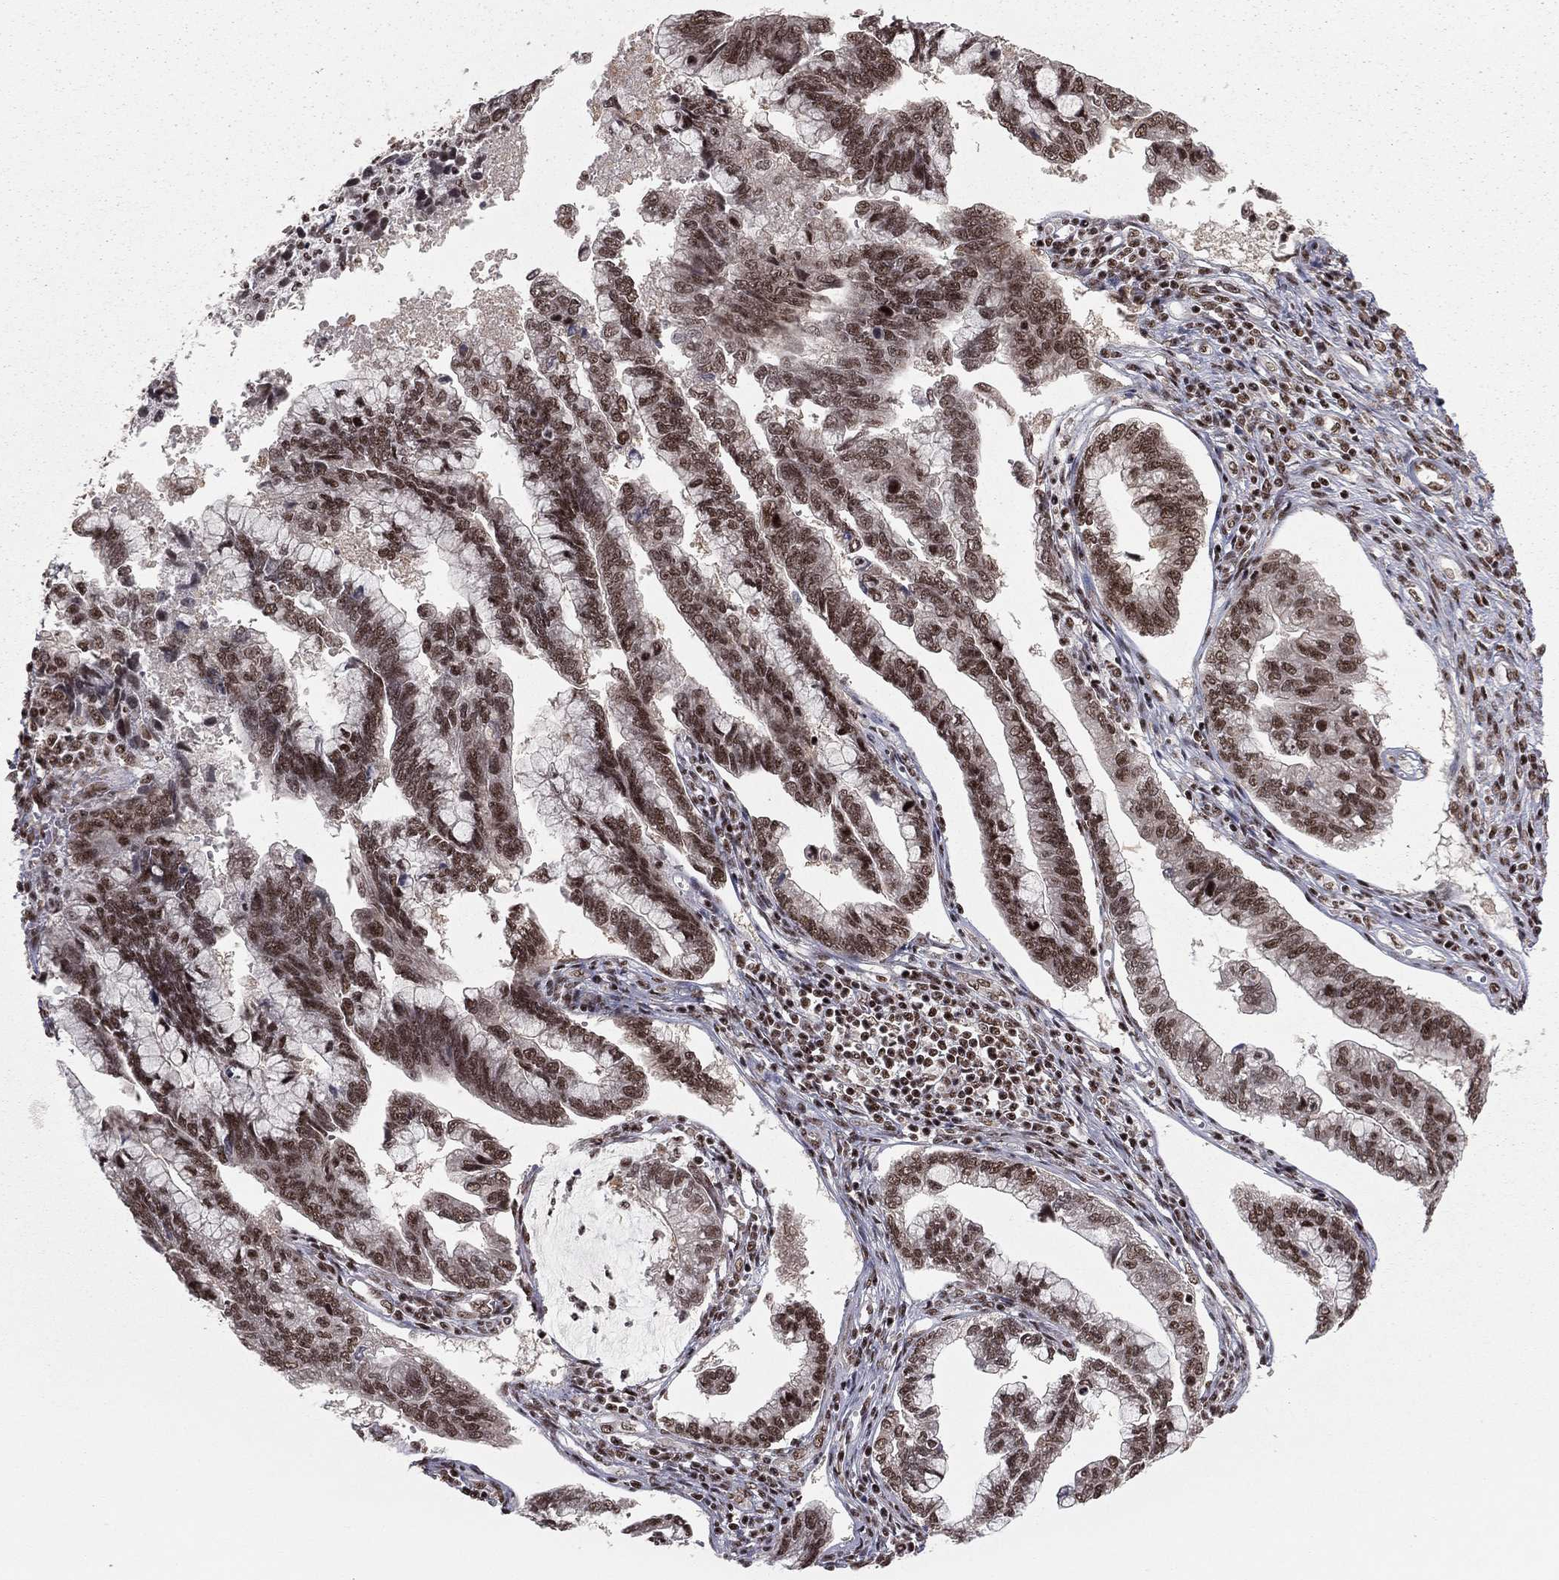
{"staining": {"intensity": "strong", "quantity": ">75%", "location": "nuclear"}, "tissue": "cervical cancer", "cell_type": "Tumor cells", "image_type": "cancer", "snomed": [{"axis": "morphology", "description": "Adenocarcinoma, NOS"}, {"axis": "topography", "description": "Cervix"}], "caption": "Adenocarcinoma (cervical) stained with a brown dye exhibits strong nuclear positive expression in approximately >75% of tumor cells.", "gene": "NFYB", "patient": {"sex": "female", "age": 44}}